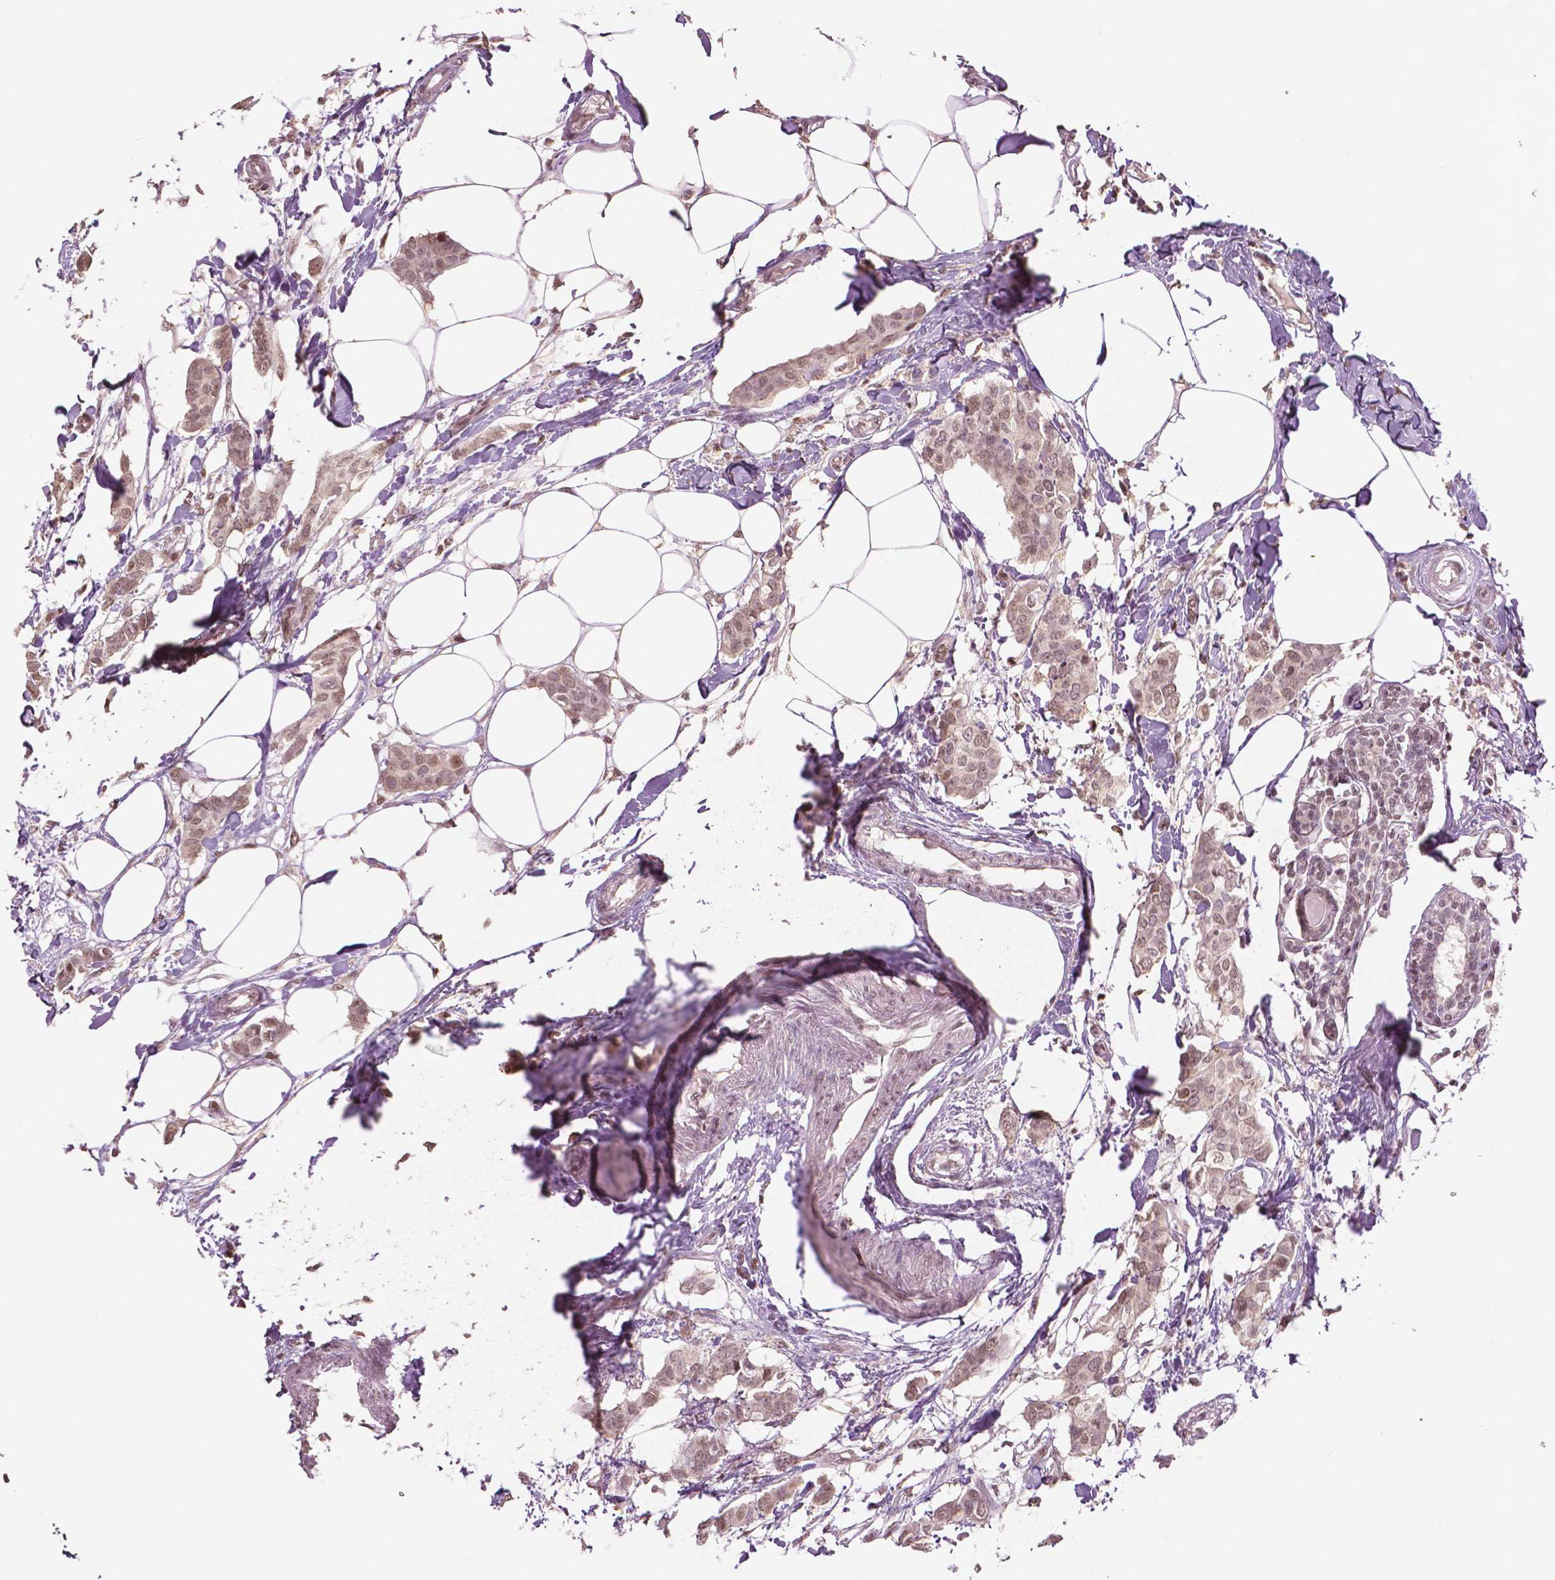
{"staining": {"intensity": "moderate", "quantity": ">75%", "location": "nuclear"}, "tissue": "breast cancer", "cell_type": "Tumor cells", "image_type": "cancer", "snomed": [{"axis": "morphology", "description": "Duct carcinoma"}, {"axis": "topography", "description": "Breast"}], "caption": "Protein positivity by IHC displays moderate nuclear positivity in approximately >75% of tumor cells in intraductal carcinoma (breast). Nuclei are stained in blue.", "gene": "DEK", "patient": {"sex": "female", "age": 62}}